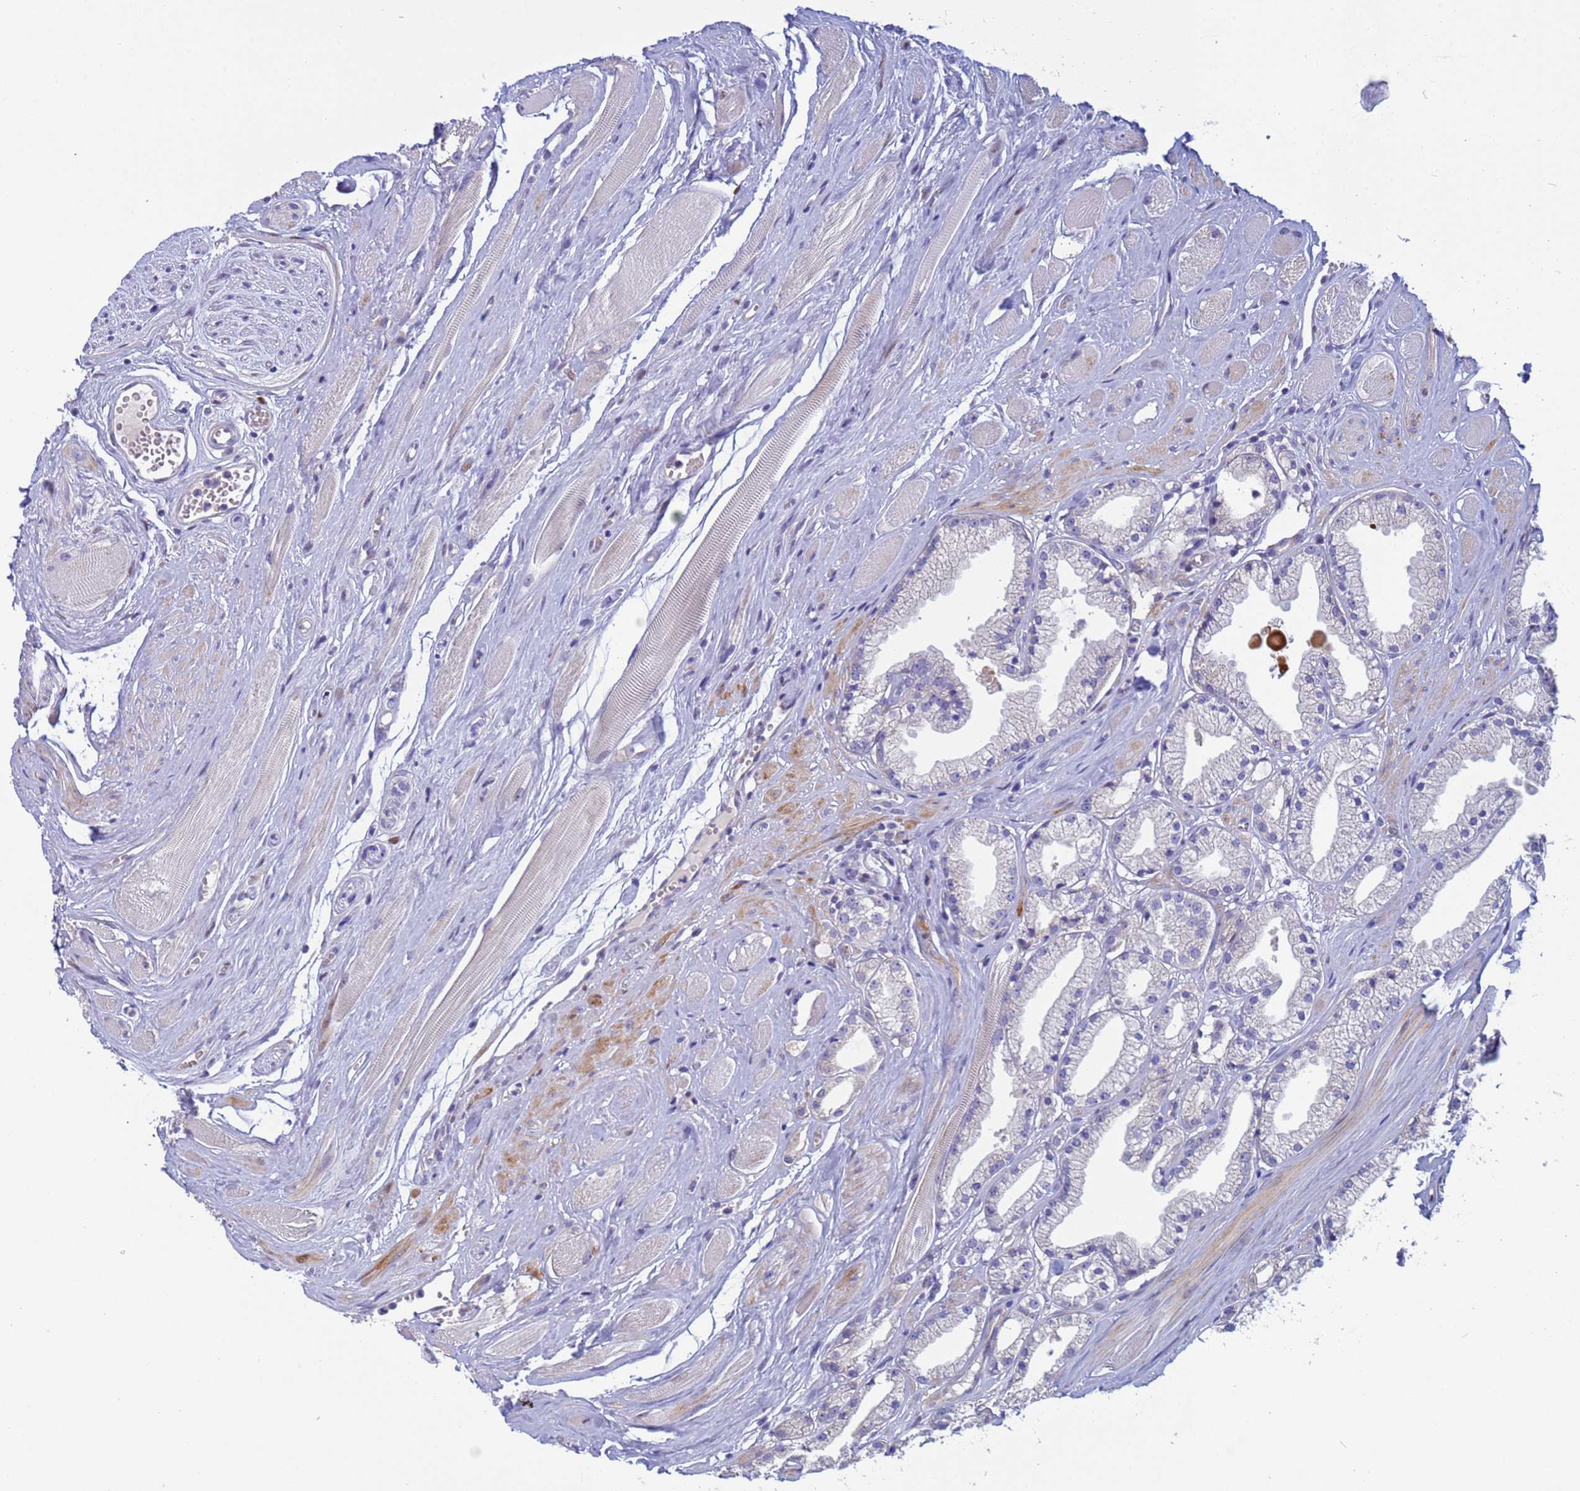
{"staining": {"intensity": "negative", "quantity": "none", "location": "none"}, "tissue": "prostate cancer", "cell_type": "Tumor cells", "image_type": "cancer", "snomed": [{"axis": "morphology", "description": "Adenocarcinoma, High grade"}, {"axis": "topography", "description": "Prostate"}], "caption": "Prostate cancer stained for a protein using immunohistochemistry displays no positivity tumor cells.", "gene": "PPP6R1", "patient": {"sex": "male", "age": 67}}